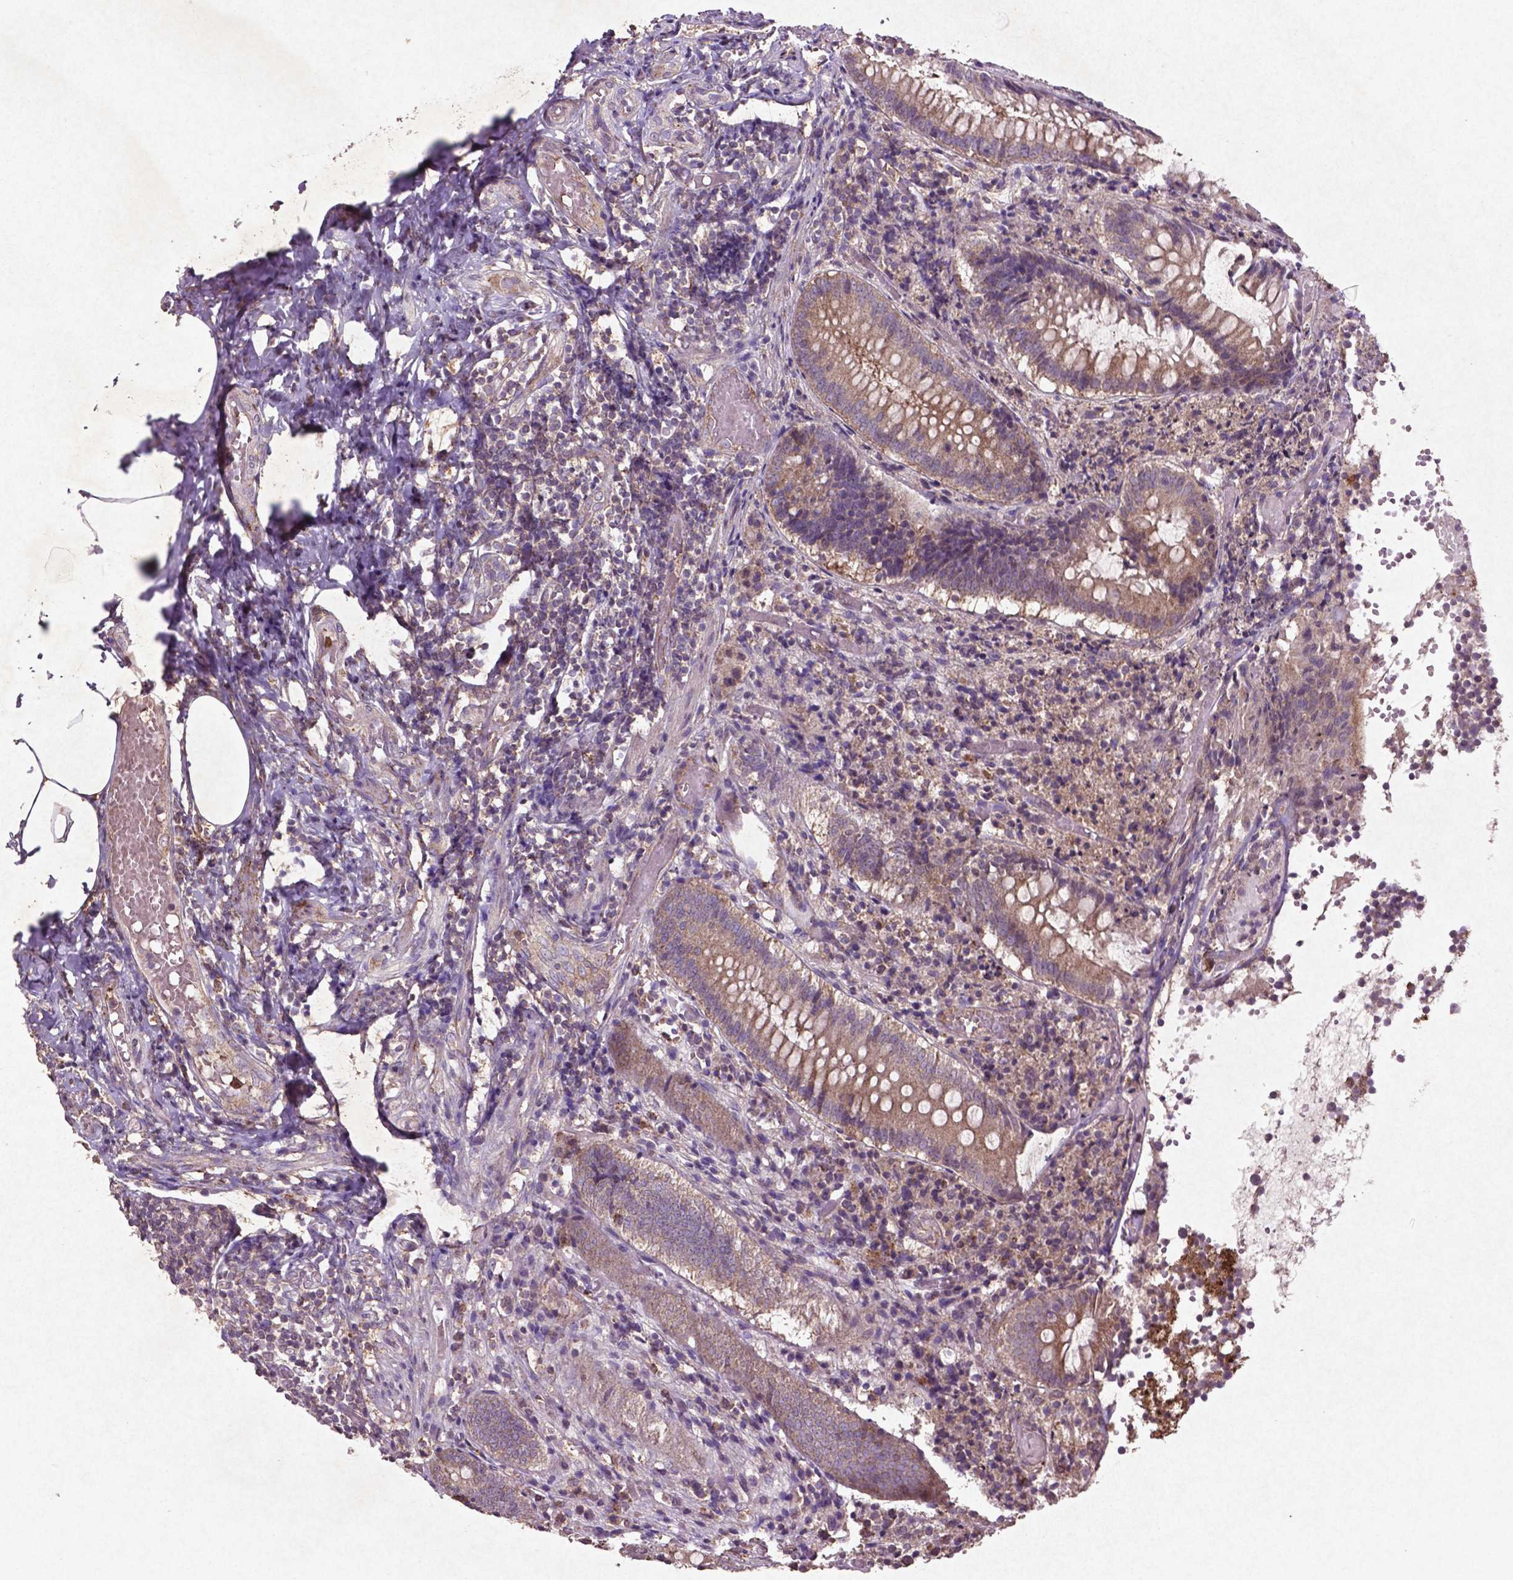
{"staining": {"intensity": "strong", "quantity": "25%-75%", "location": "cytoplasmic/membranous"}, "tissue": "appendix", "cell_type": "Glandular cells", "image_type": "normal", "snomed": [{"axis": "morphology", "description": "Normal tissue, NOS"}, {"axis": "topography", "description": "Appendix"}], "caption": "Benign appendix reveals strong cytoplasmic/membranous expression in about 25%-75% of glandular cells, visualized by immunohistochemistry. (DAB IHC, brown staining for protein, blue staining for nuclei).", "gene": "MTOR", "patient": {"sex": "female", "age": 32}}